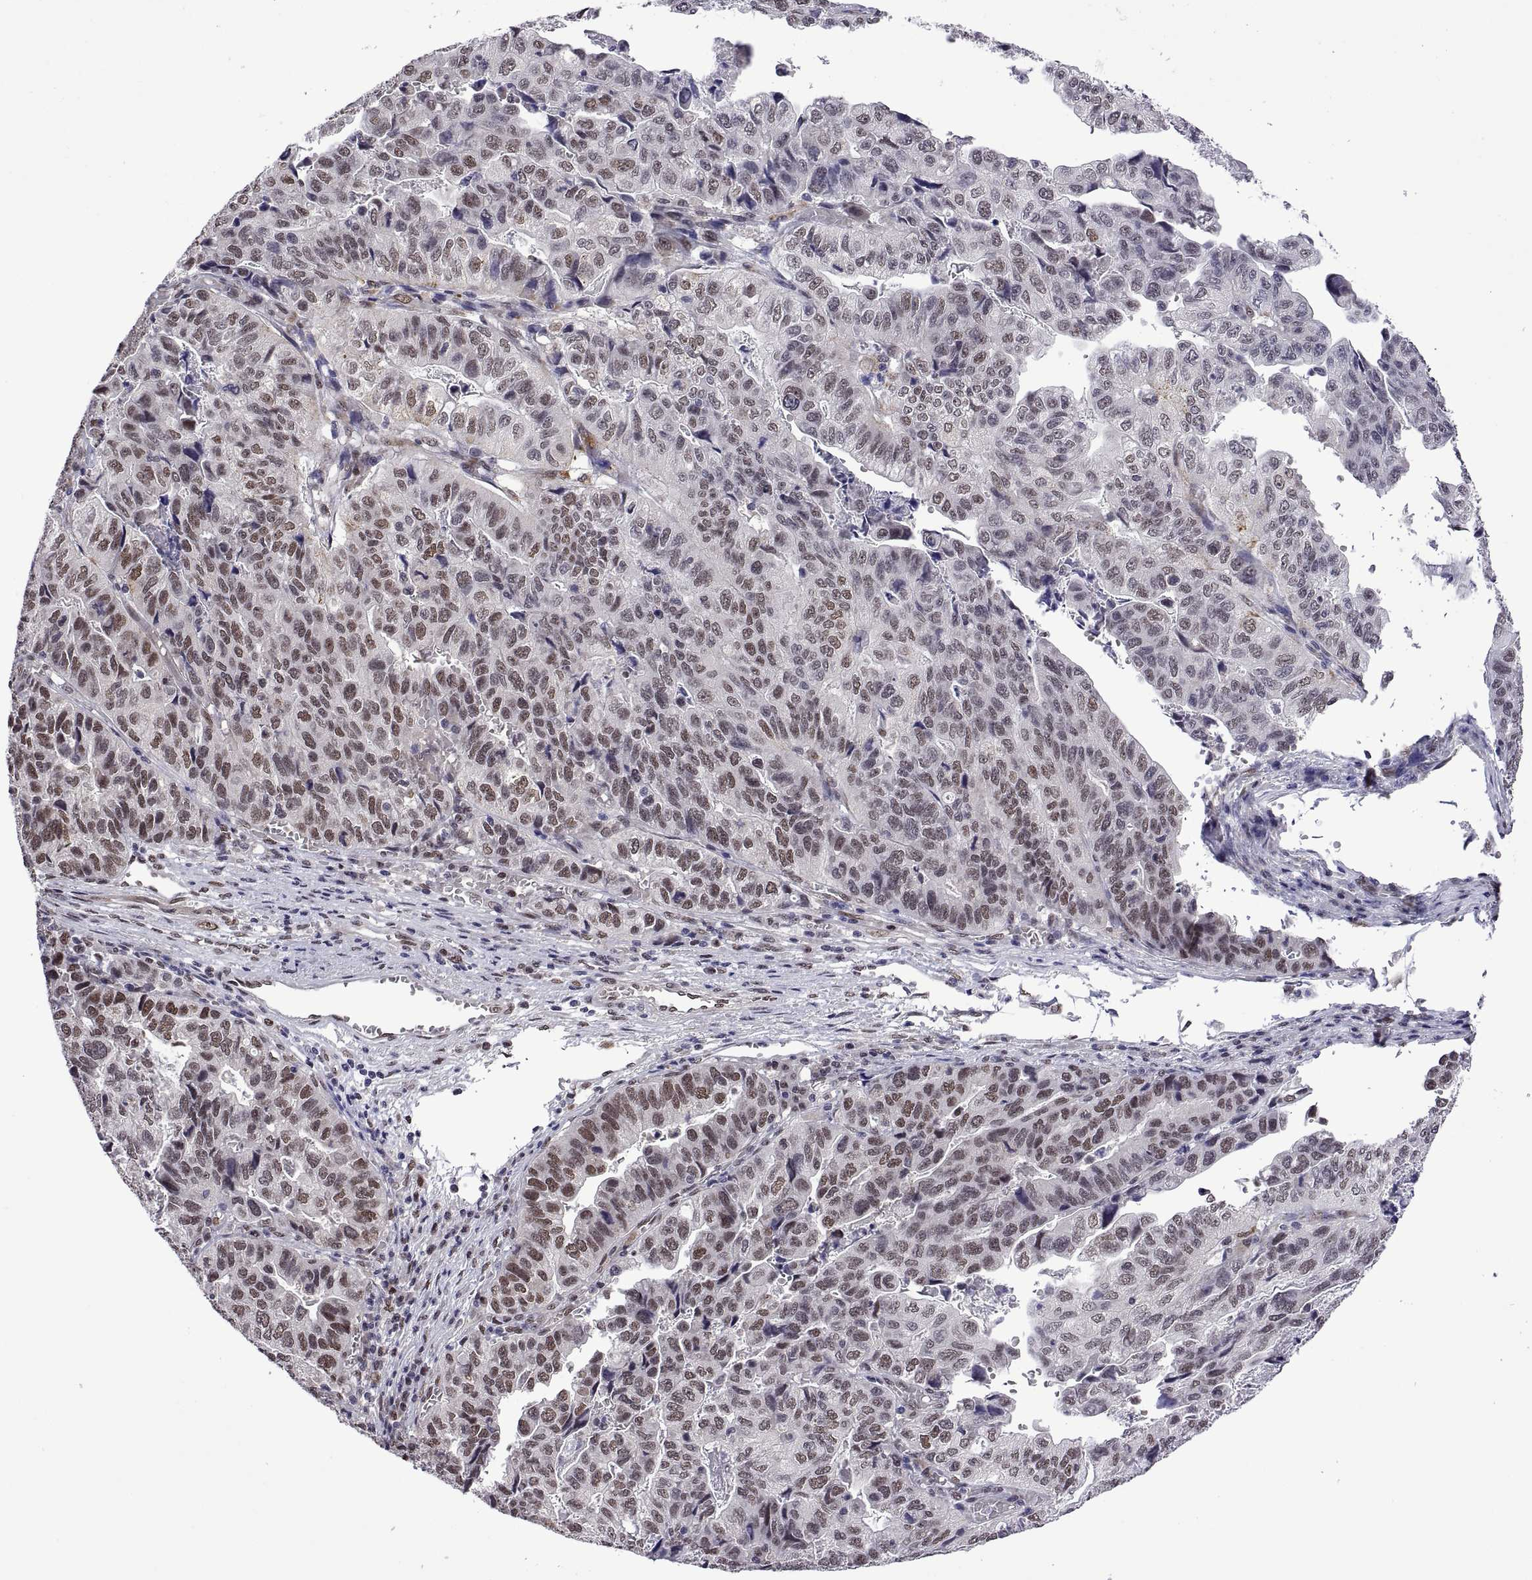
{"staining": {"intensity": "weak", "quantity": ">75%", "location": "nuclear"}, "tissue": "stomach cancer", "cell_type": "Tumor cells", "image_type": "cancer", "snomed": [{"axis": "morphology", "description": "Adenocarcinoma, NOS"}, {"axis": "topography", "description": "Stomach, upper"}], "caption": "This is a photomicrograph of immunohistochemistry staining of adenocarcinoma (stomach), which shows weak staining in the nuclear of tumor cells.", "gene": "NR4A1", "patient": {"sex": "female", "age": 67}}